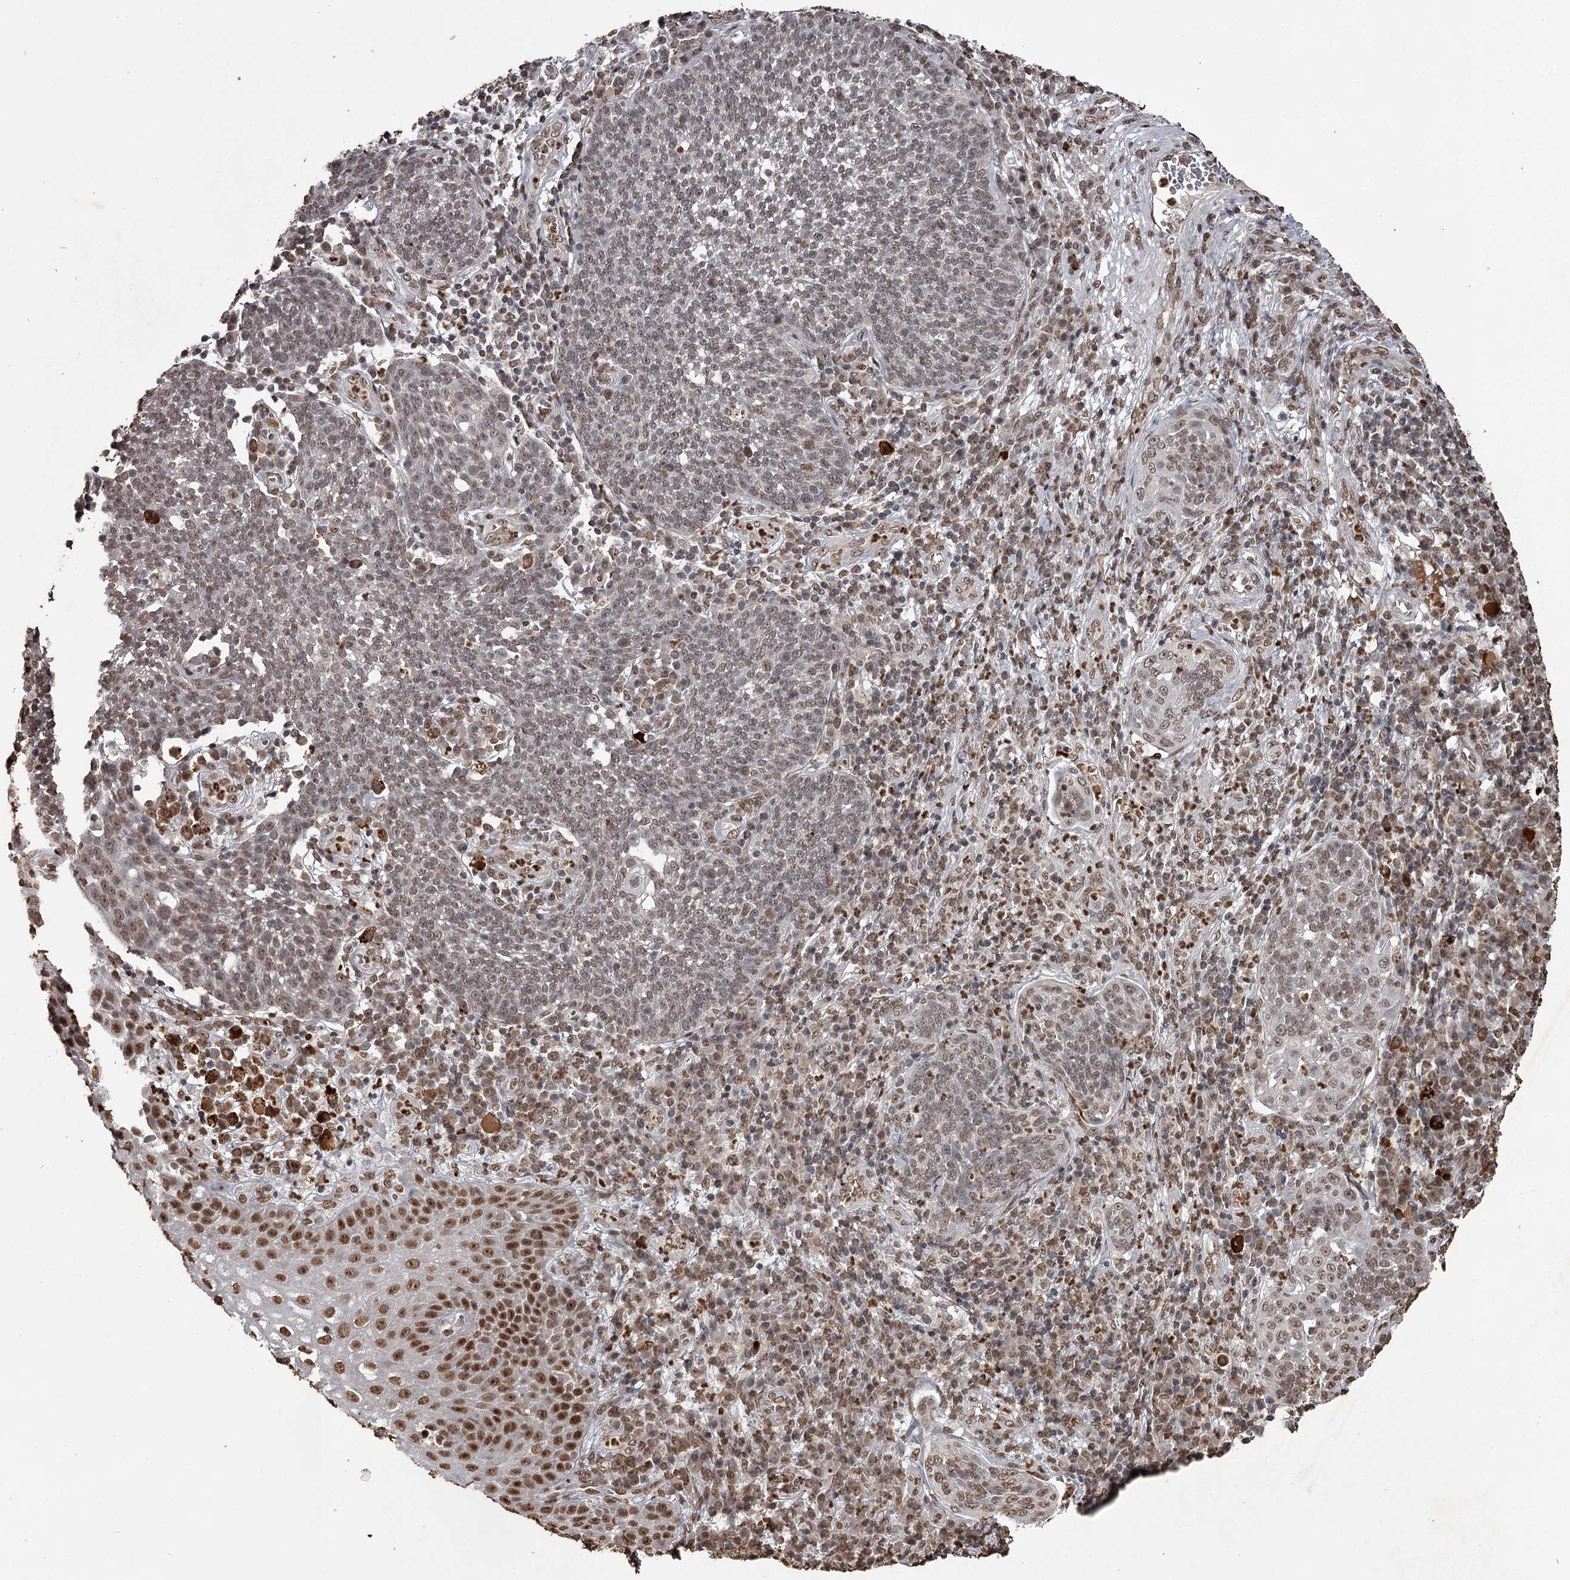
{"staining": {"intensity": "weak", "quantity": ">75%", "location": "nuclear"}, "tissue": "cervical cancer", "cell_type": "Tumor cells", "image_type": "cancer", "snomed": [{"axis": "morphology", "description": "Squamous cell carcinoma, NOS"}, {"axis": "topography", "description": "Cervix"}], "caption": "Immunohistochemical staining of cervical cancer (squamous cell carcinoma) reveals low levels of weak nuclear protein expression in about >75% of tumor cells.", "gene": "THYN1", "patient": {"sex": "female", "age": 34}}